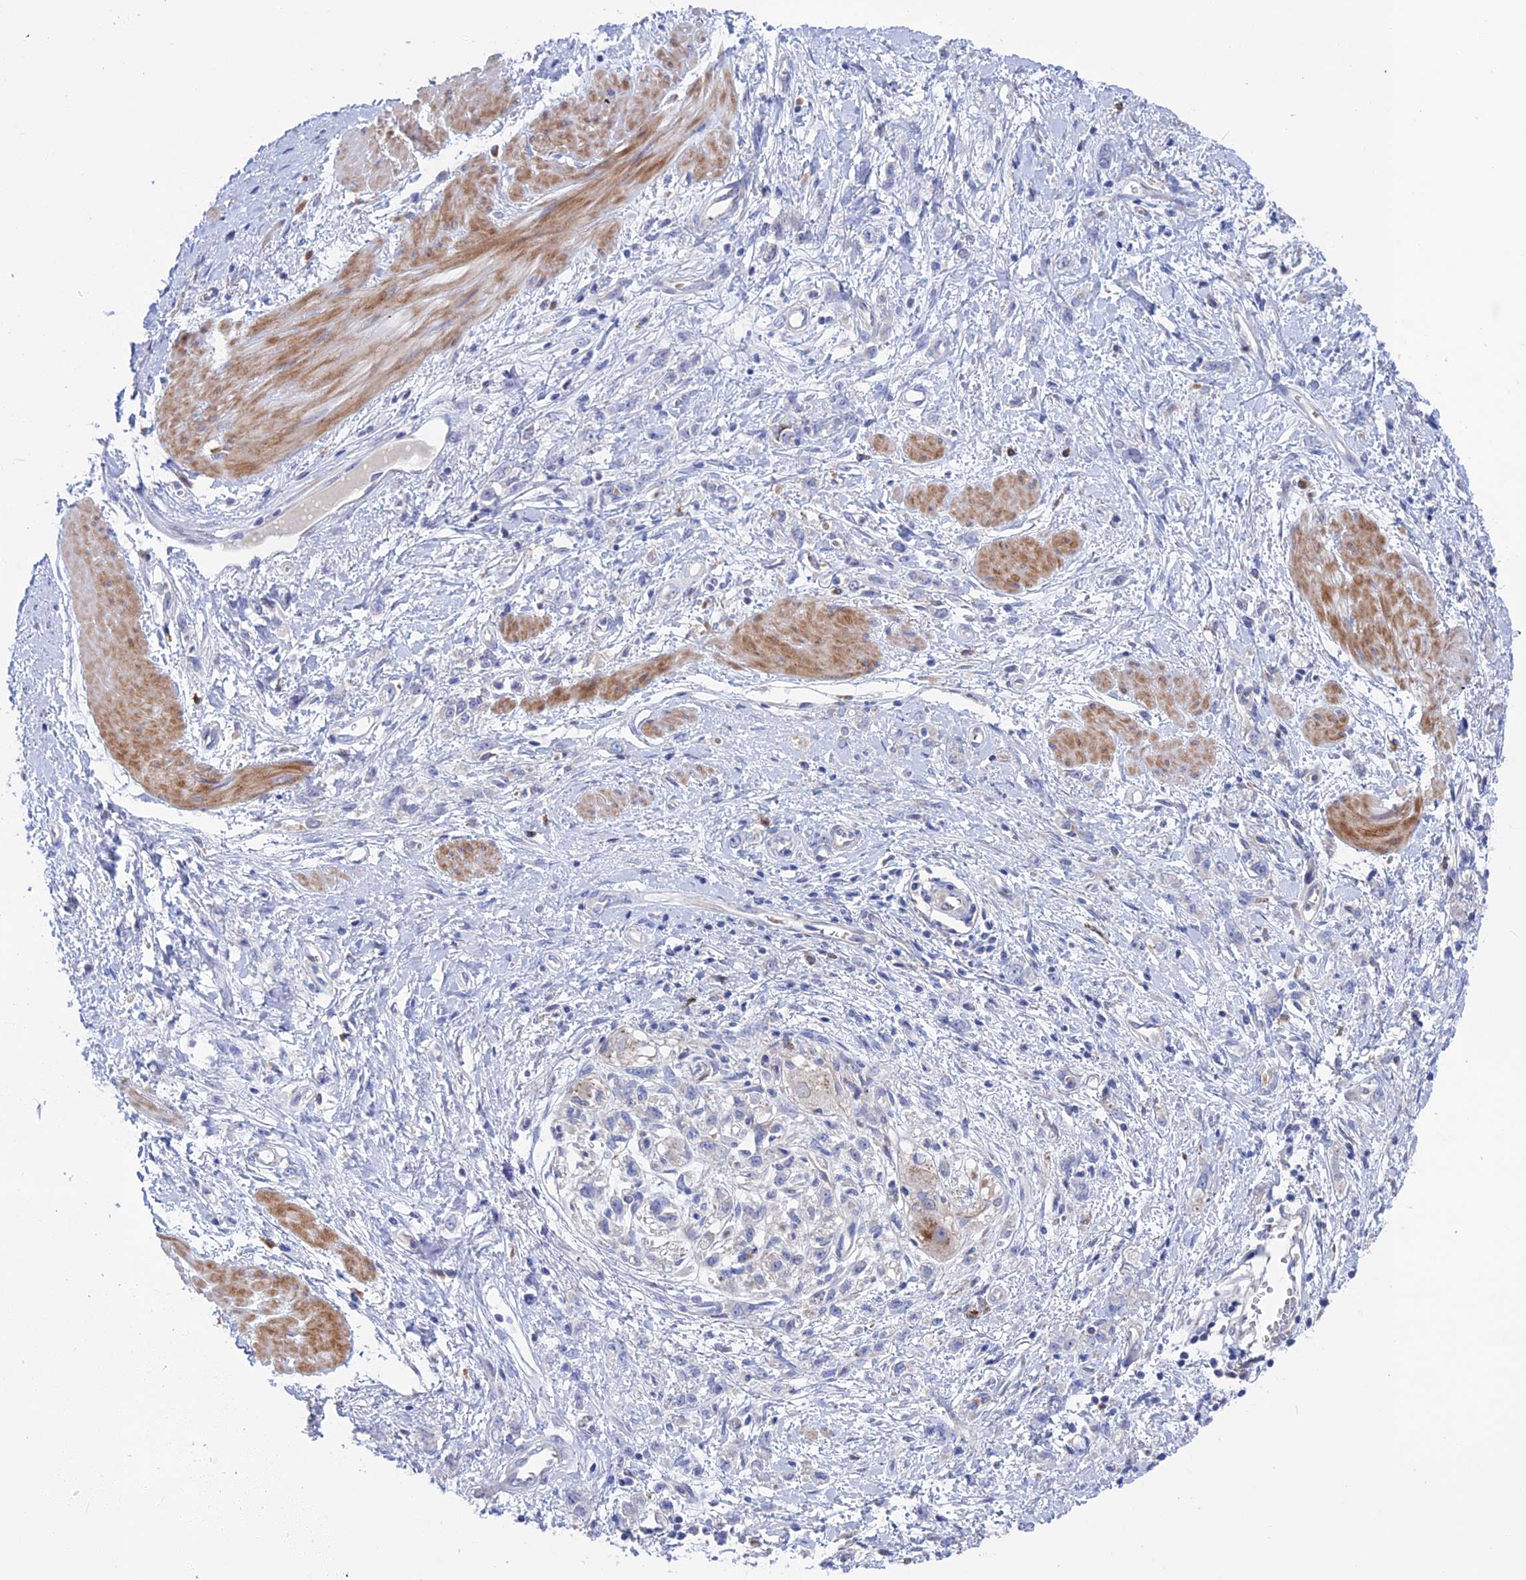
{"staining": {"intensity": "negative", "quantity": "none", "location": "none"}, "tissue": "stomach cancer", "cell_type": "Tumor cells", "image_type": "cancer", "snomed": [{"axis": "morphology", "description": "Adenocarcinoma, NOS"}, {"axis": "topography", "description": "Stomach"}], "caption": "Stomach cancer was stained to show a protein in brown. There is no significant positivity in tumor cells. (Stains: DAB immunohistochemistry with hematoxylin counter stain, Microscopy: brightfield microscopy at high magnification).", "gene": "SLC2A6", "patient": {"sex": "female", "age": 76}}